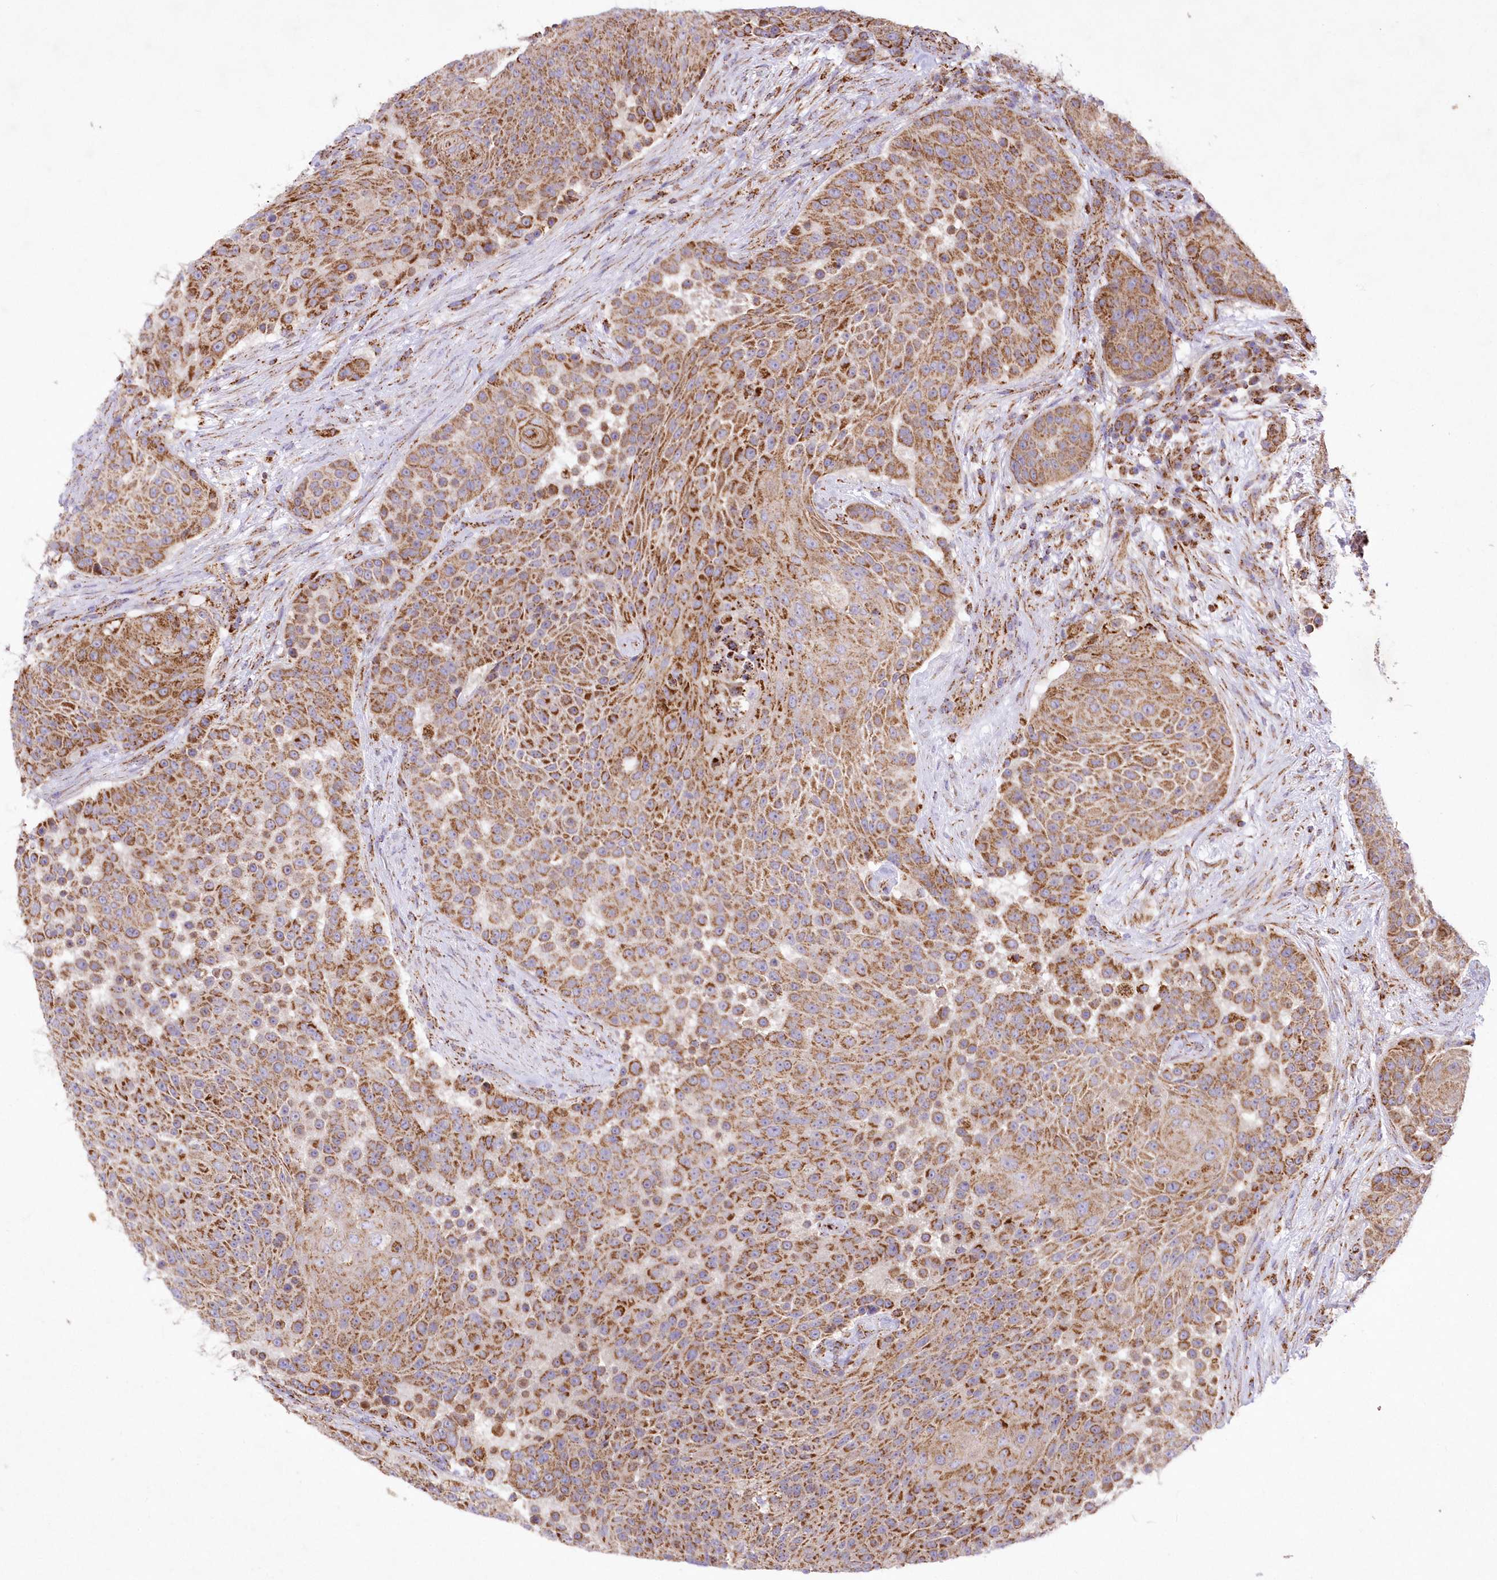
{"staining": {"intensity": "strong", "quantity": ">75%", "location": "cytoplasmic/membranous"}, "tissue": "urothelial cancer", "cell_type": "Tumor cells", "image_type": "cancer", "snomed": [{"axis": "morphology", "description": "Urothelial carcinoma, High grade"}, {"axis": "topography", "description": "Urinary bladder"}], "caption": "Brown immunohistochemical staining in urothelial carcinoma (high-grade) shows strong cytoplasmic/membranous expression in approximately >75% of tumor cells. The protein is shown in brown color, while the nuclei are stained blue.", "gene": "ASNSD1", "patient": {"sex": "female", "age": 63}}